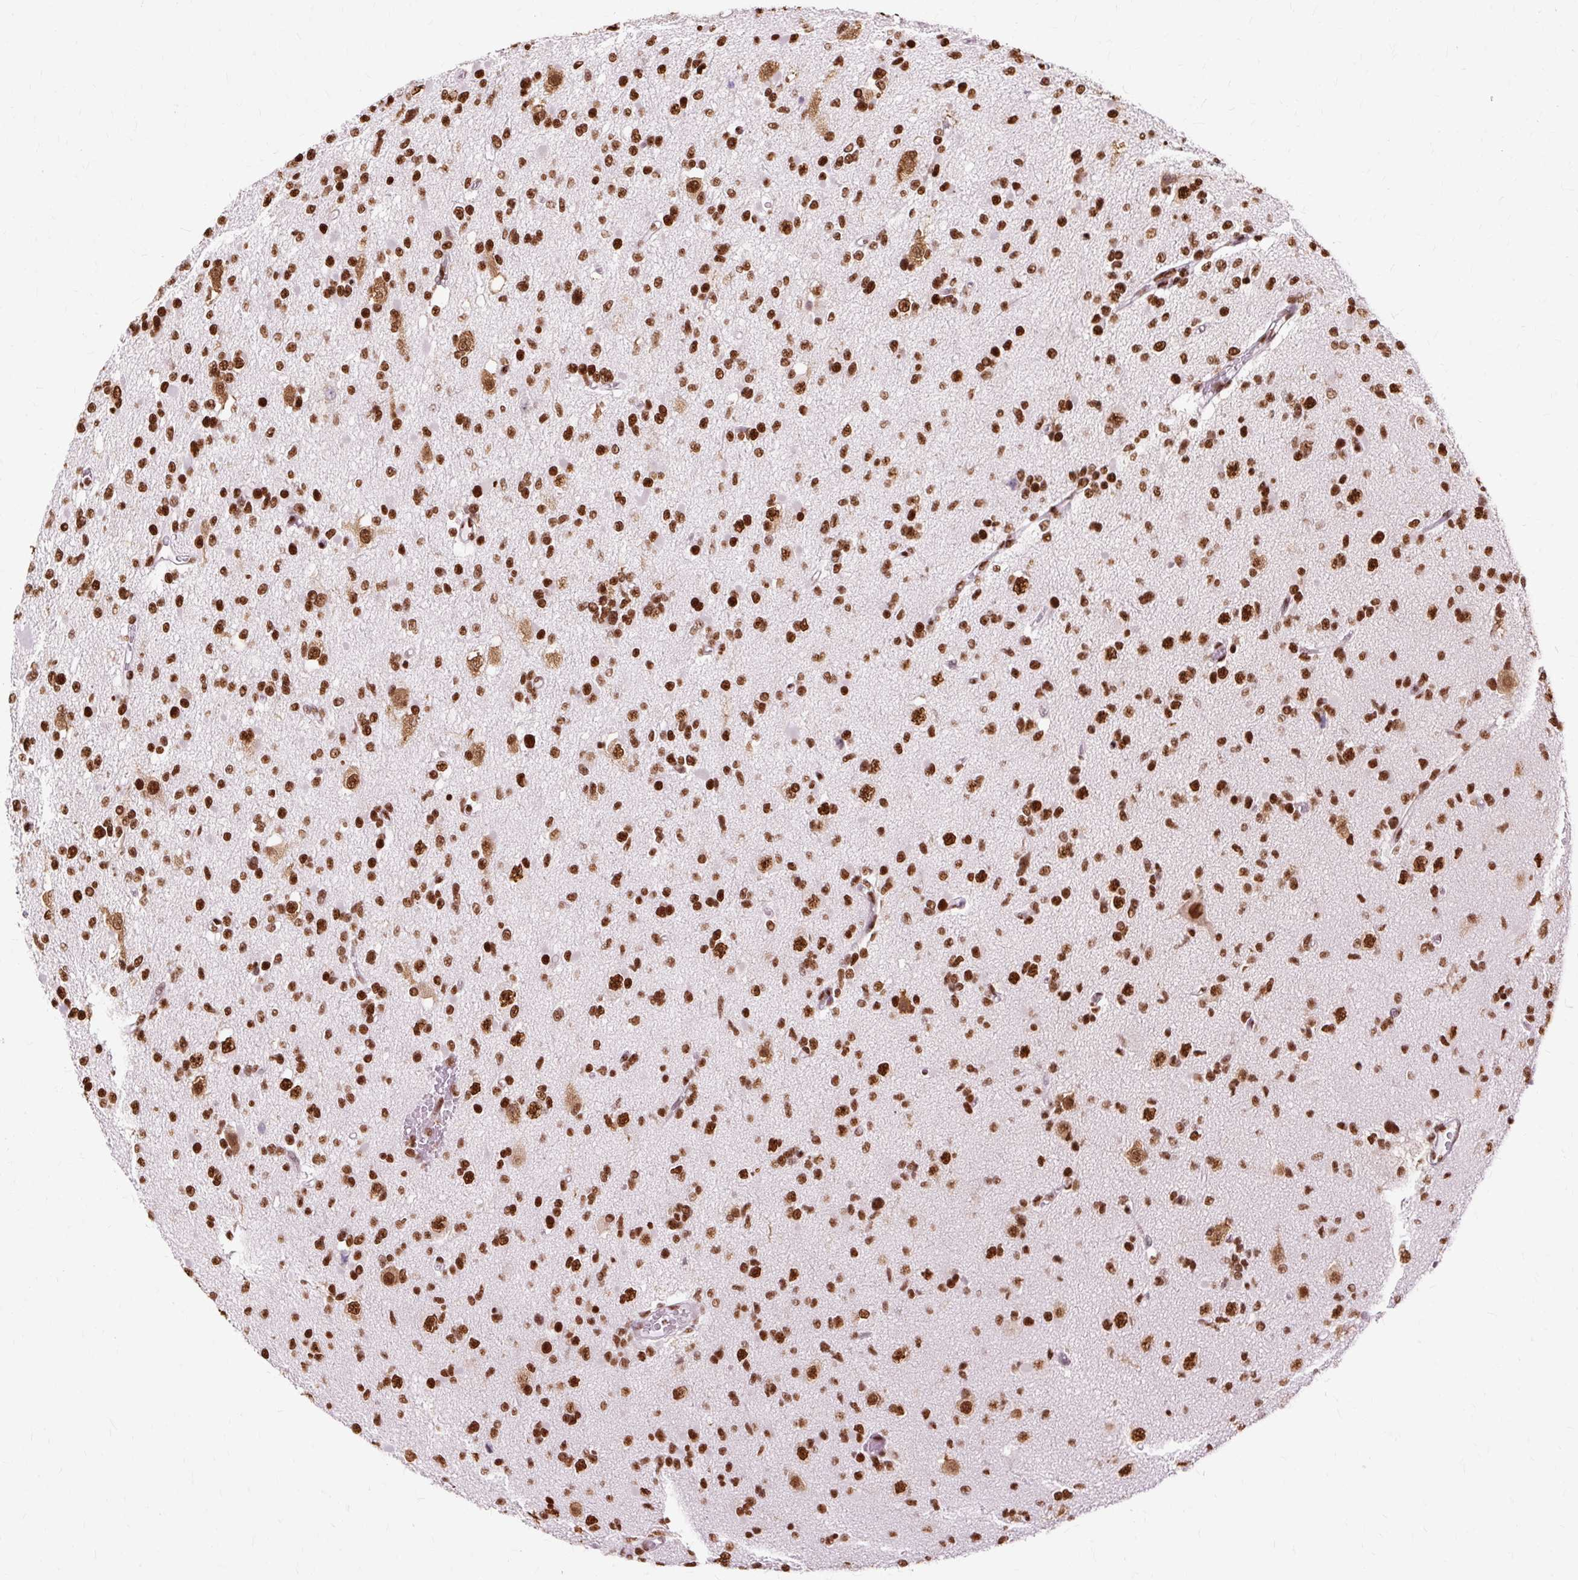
{"staining": {"intensity": "strong", "quantity": ">75%", "location": "nuclear"}, "tissue": "glioma", "cell_type": "Tumor cells", "image_type": "cancer", "snomed": [{"axis": "morphology", "description": "Glioma, malignant, Low grade"}, {"axis": "topography", "description": "Brain"}], "caption": "The photomicrograph displays immunohistochemical staining of malignant low-grade glioma. There is strong nuclear positivity is identified in approximately >75% of tumor cells. The protein is shown in brown color, while the nuclei are stained blue.", "gene": "XRCC6", "patient": {"sex": "female", "age": 22}}